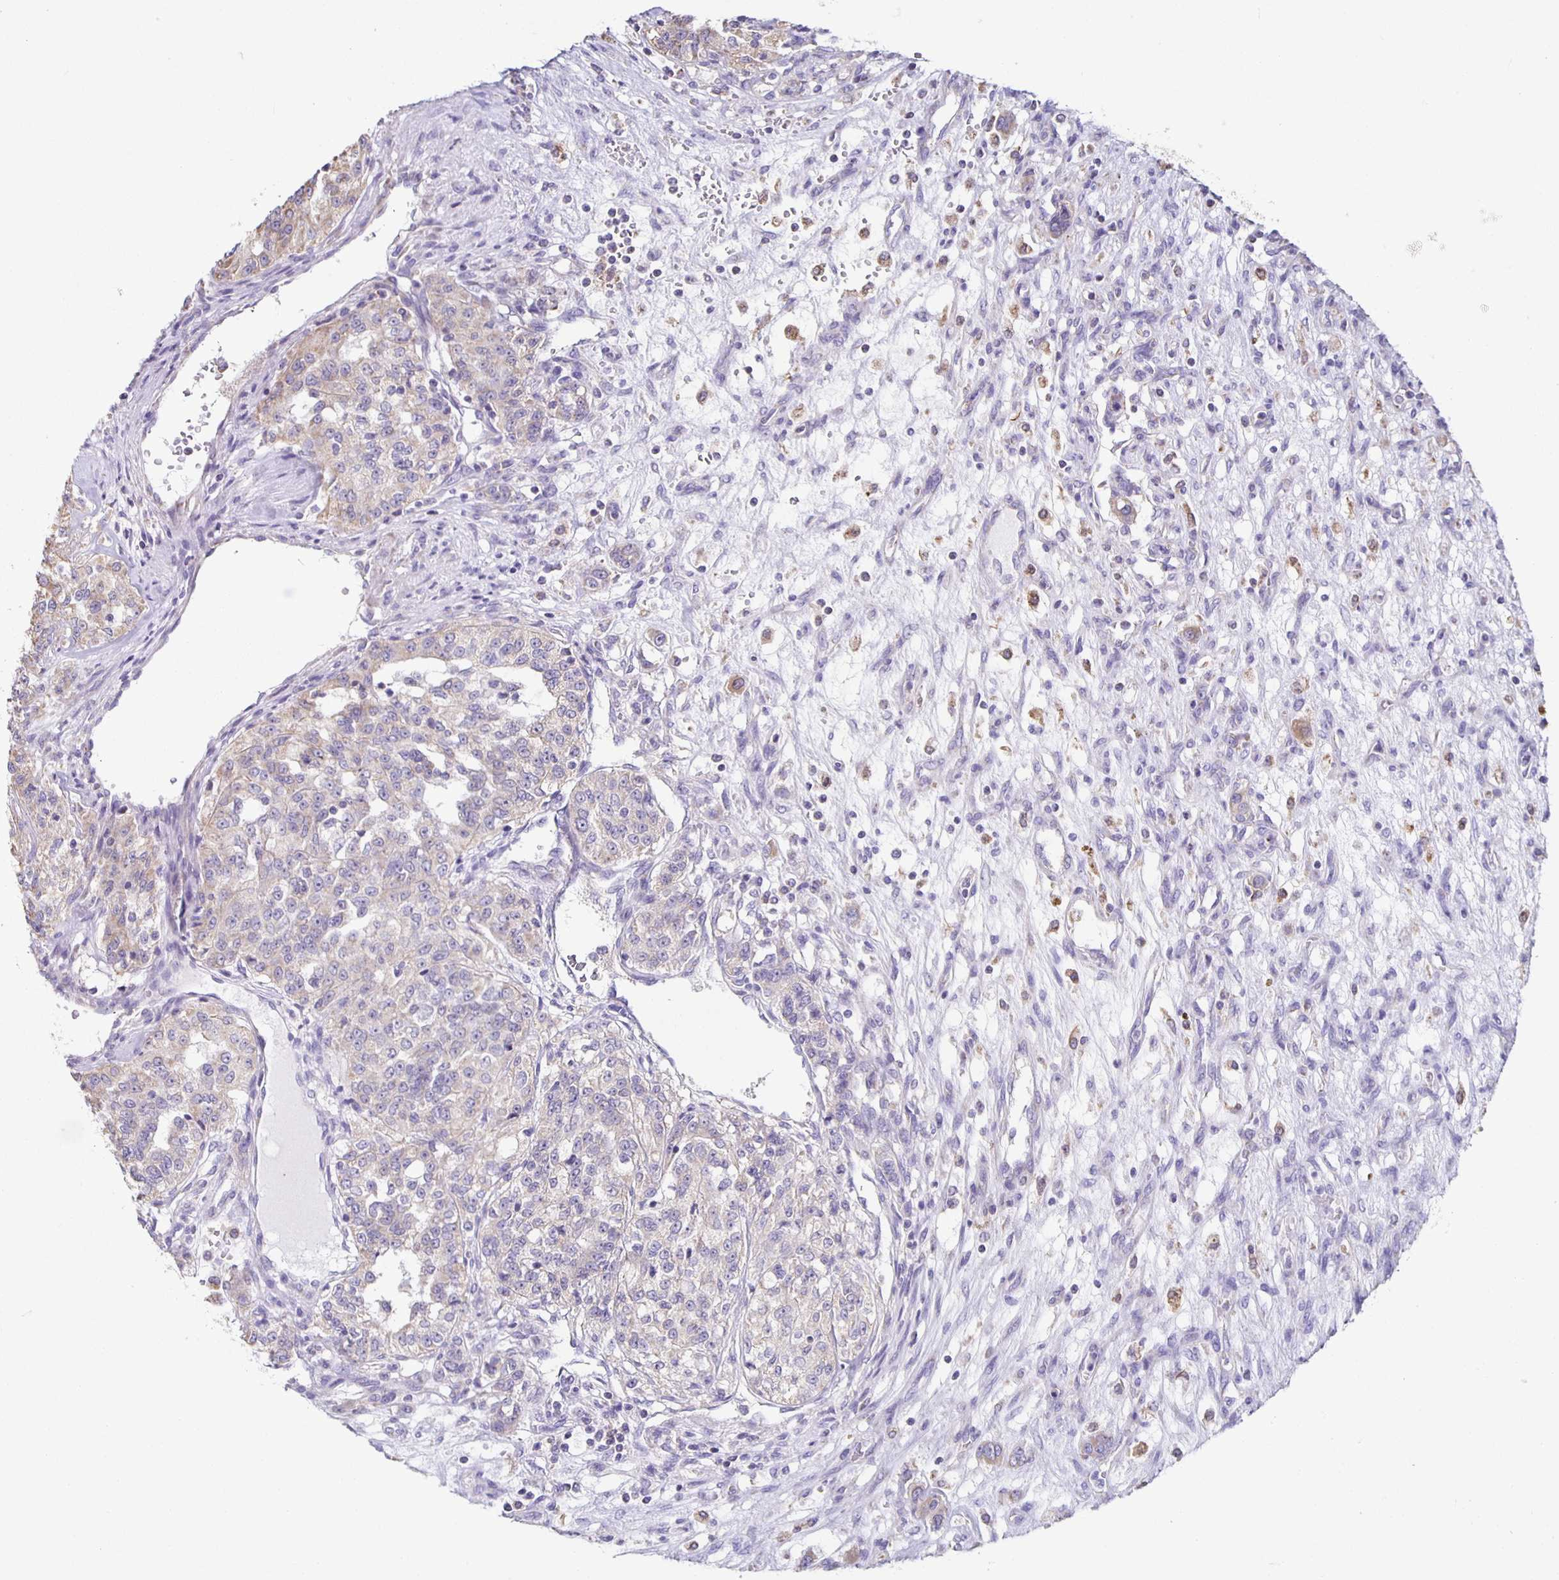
{"staining": {"intensity": "weak", "quantity": ">75%", "location": "cytoplasmic/membranous"}, "tissue": "renal cancer", "cell_type": "Tumor cells", "image_type": "cancer", "snomed": [{"axis": "morphology", "description": "Adenocarcinoma, NOS"}, {"axis": "topography", "description": "Kidney"}], "caption": "Brown immunohistochemical staining in renal adenocarcinoma exhibits weak cytoplasmic/membranous staining in approximately >75% of tumor cells.", "gene": "TPPP", "patient": {"sex": "female", "age": 63}}